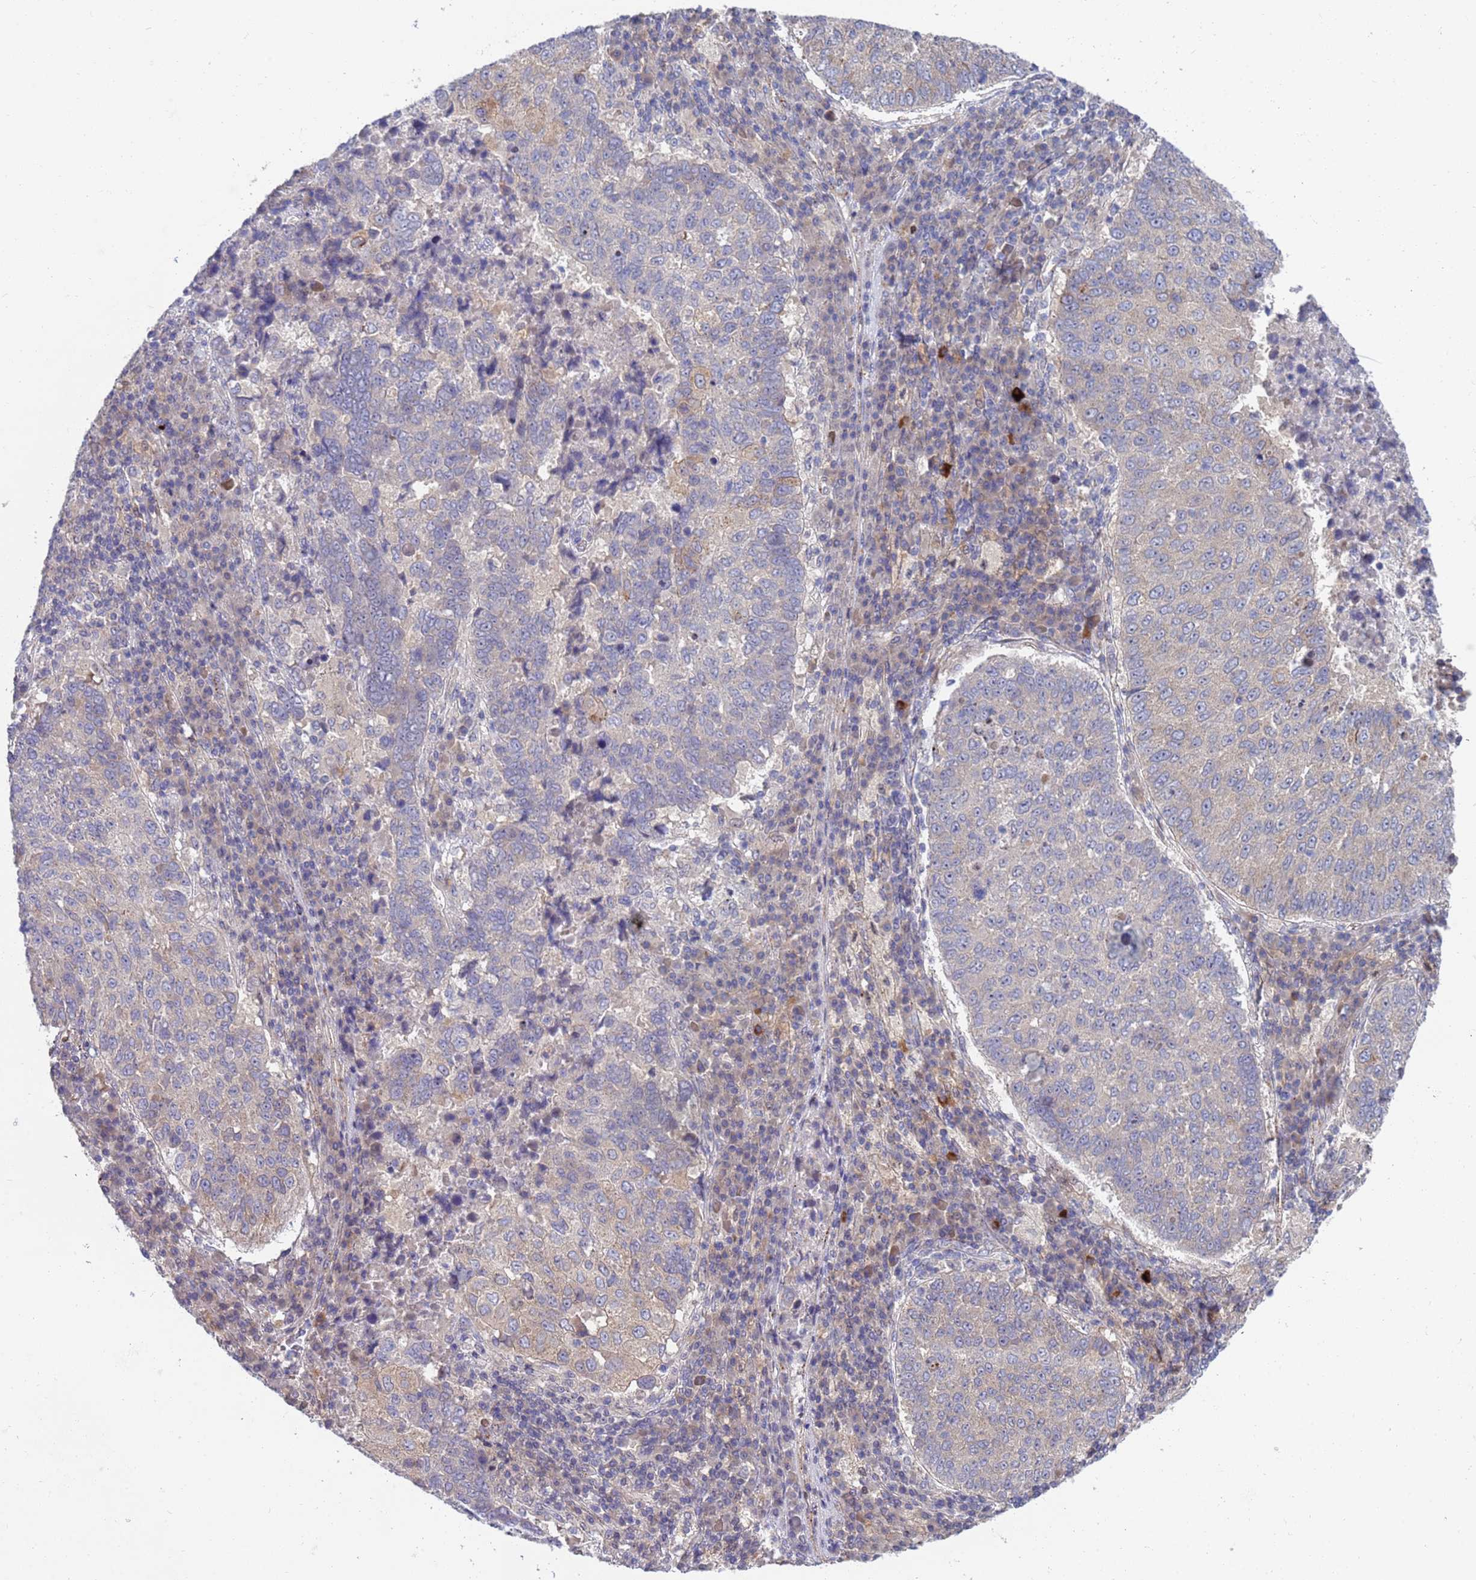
{"staining": {"intensity": "negative", "quantity": "none", "location": "none"}, "tissue": "lung cancer", "cell_type": "Tumor cells", "image_type": "cancer", "snomed": [{"axis": "morphology", "description": "Squamous cell carcinoma, NOS"}, {"axis": "topography", "description": "Lung"}], "caption": "Immunohistochemical staining of lung cancer (squamous cell carcinoma) exhibits no significant expression in tumor cells.", "gene": "ENOSF1", "patient": {"sex": "male", "age": 73}}